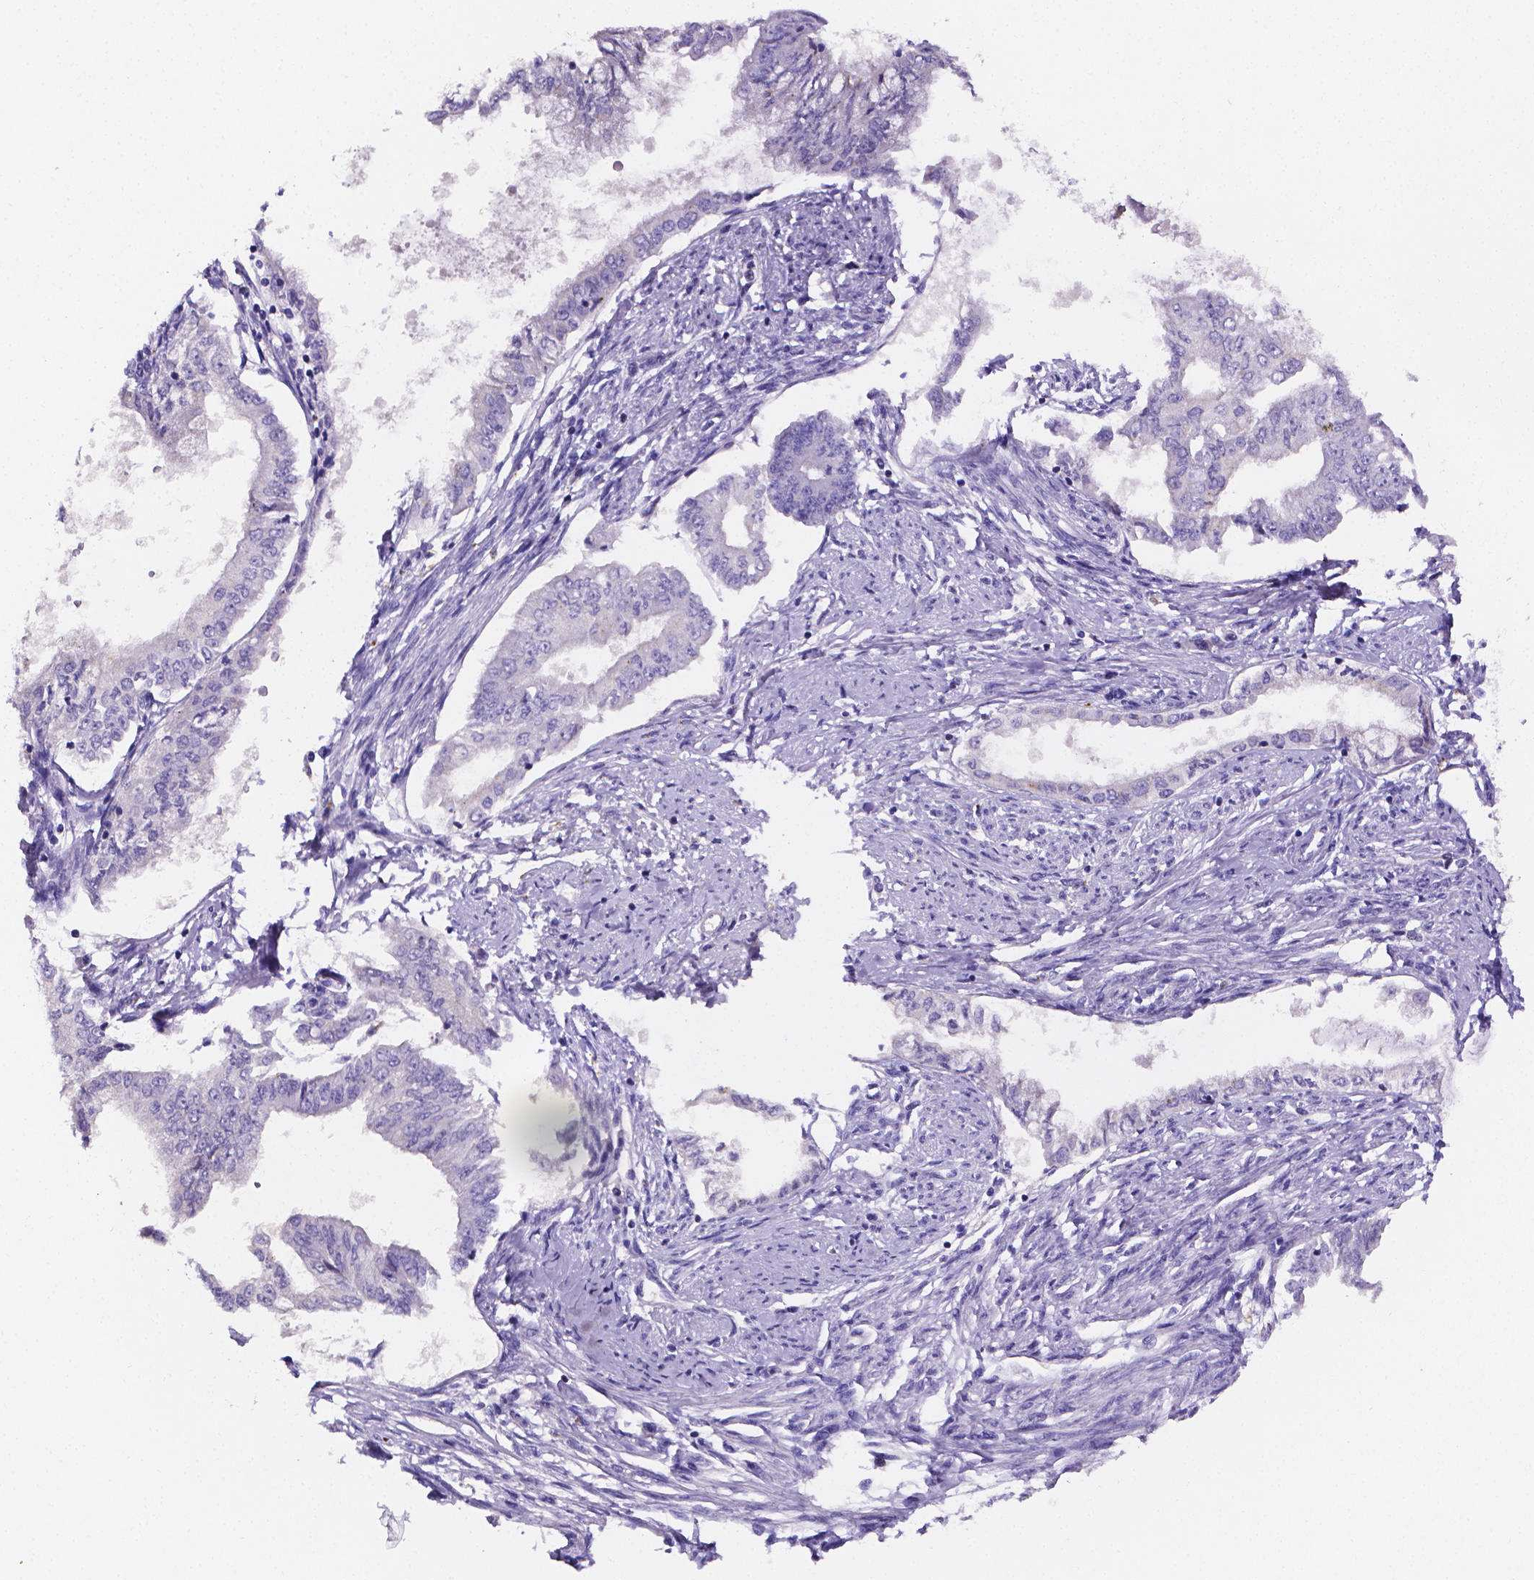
{"staining": {"intensity": "negative", "quantity": "none", "location": "none"}, "tissue": "prostate cancer", "cell_type": "Tumor cells", "image_type": "cancer", "snomed": [{"axis": "morphology", "description": "Adenocarcinoma, NOS"}, {"axis": "topography", "description": "Prostate and seminal vesicle, NOS"}], "caption": "Prostate cancer (adenocarcinoma) stained for a protein using immunohistochemistry (IHC) displays no expression tumor cells.", "gene": "NRGN", "patient": {"sex": "male", "age": 63}}